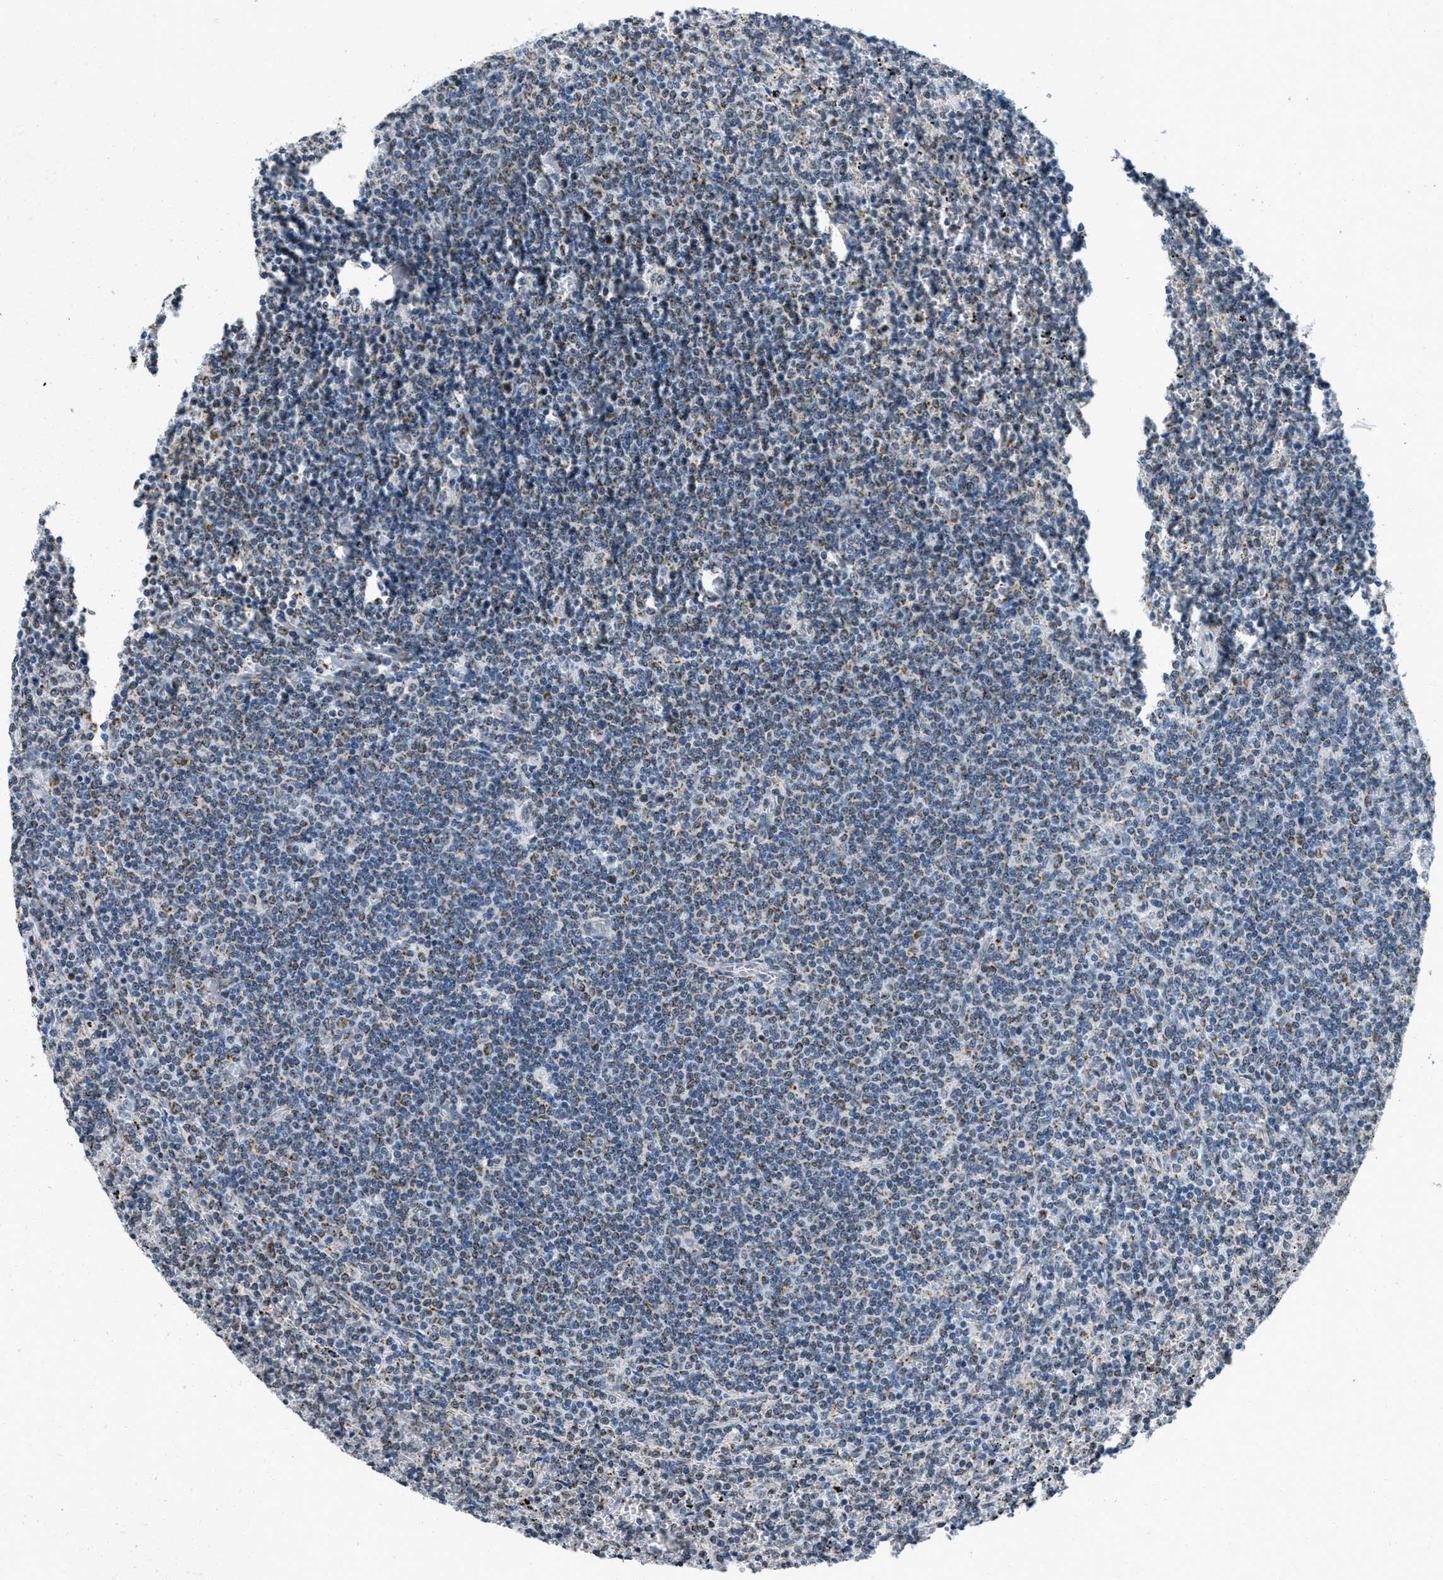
{"staining": {"intensity": "moderate", "quantity": "25%-75%", "location": "cytoplasmic/membranous"}, "tissue": "lymphoma", "cell_type": "Tumor cells", "image_type": "cancer", "snomed": [{"axis": "morphology", "description": "Malignant lymphoma, non-Hodgkin's type, Low grade"}, {"axis": "topography", "description": "Spleen"}], "caption": "DAB immunohistochemical staining of human lymphoma displays moderate cytoplasmic/membranous protein expression in approximately 25%-75% of tumor cells.", "gene": "TOMM70", "patient": {"sex": "female", "age": 50}}